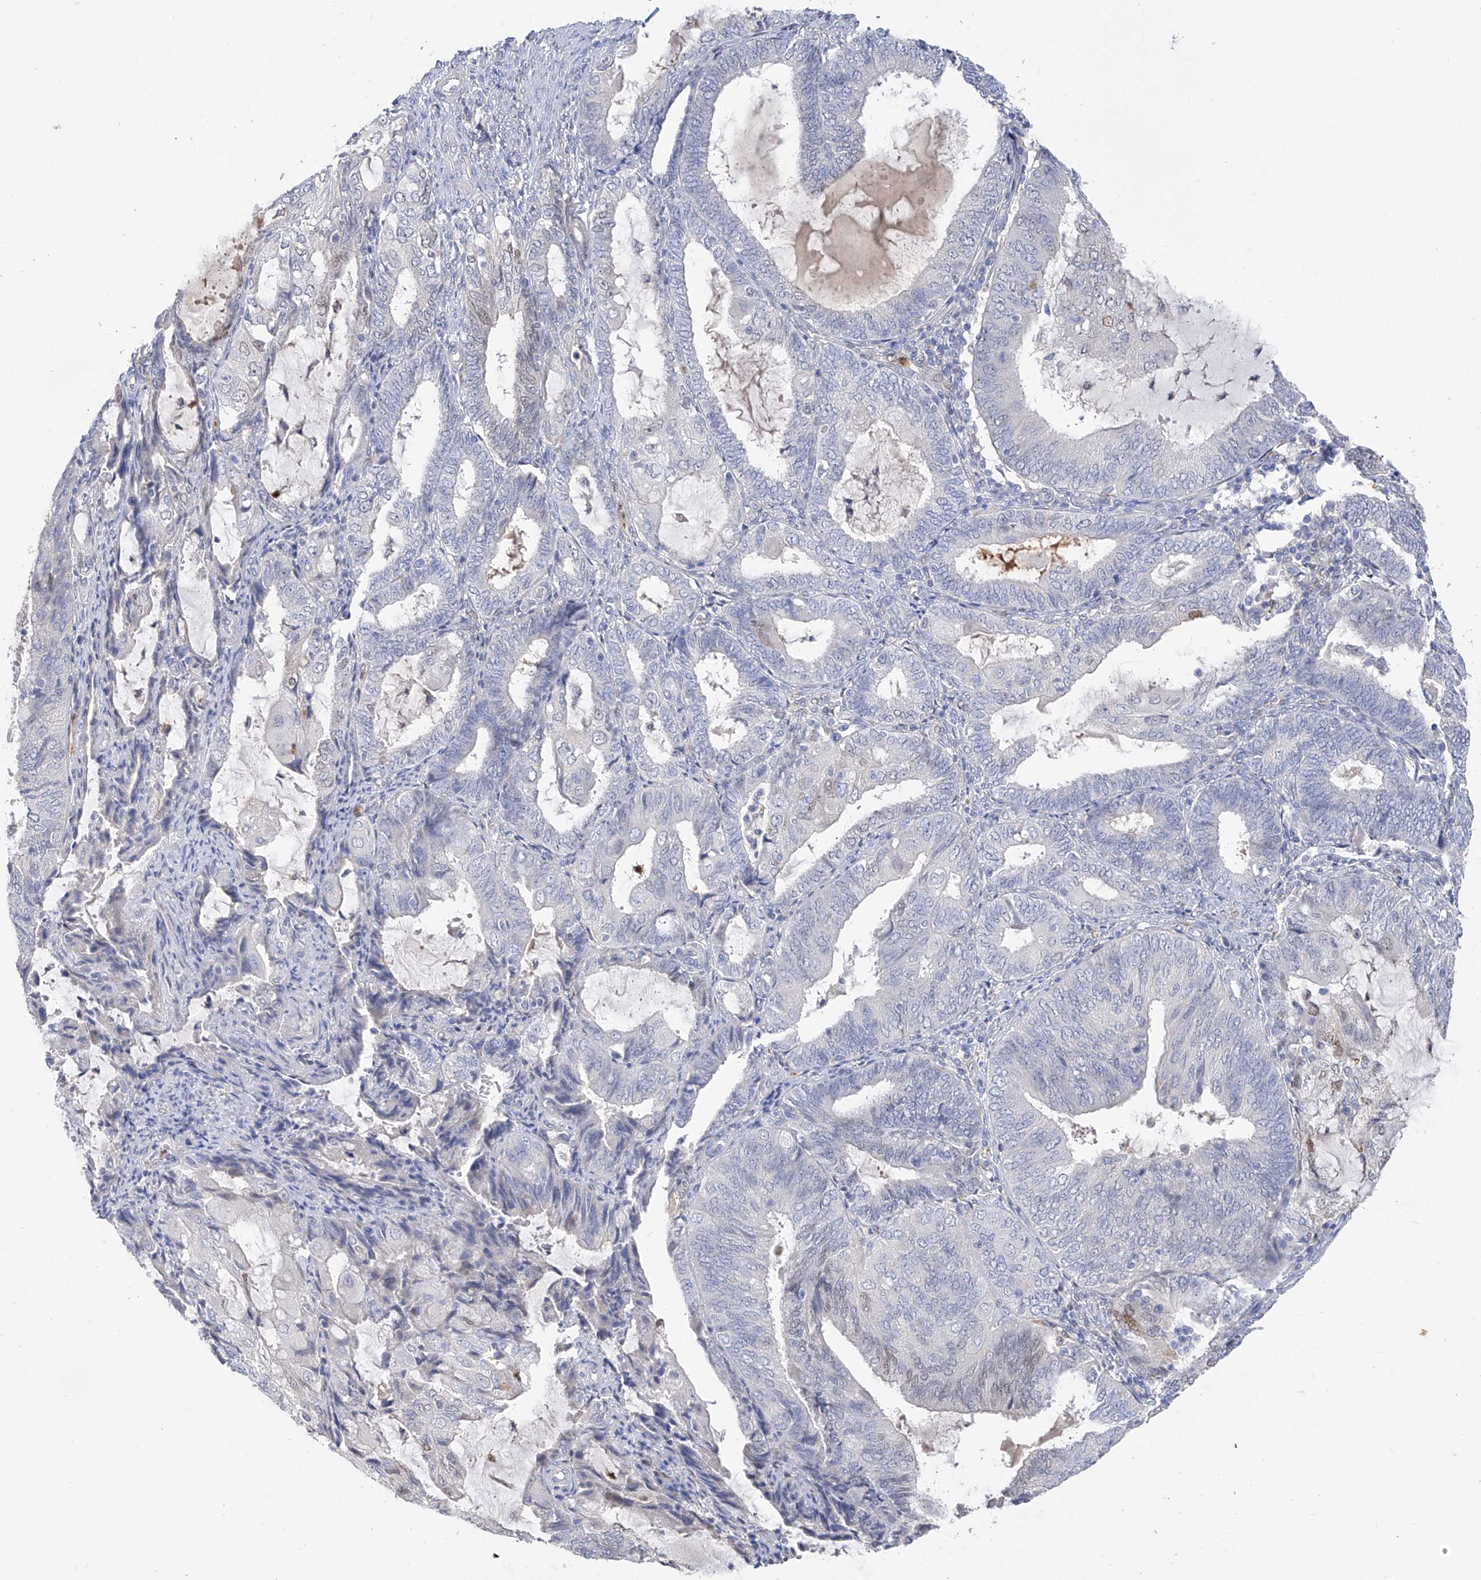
{"staining": {"intensity": "strong", "quantity": "<25%", "location": "cytoplasmic/membranous,nuclear"}, "tissue": "endometrial cancer", "cell_type": "Tumor cells", "image_type": "cancer", "snomed": [{"axis": "morphology", "description": "Adenocarcinoma, NOS"}, {"axis": "topography", "description": "Endometrium"}], "caption": "An image showing strong cytoplasmic/membranous and nuclear staining in about <25% of tumor cells in endometrial cancer (adenocarcinoma), as visualized by brown immunohistochemical staining.", "gene": "PHF20", "patient": {"sex": "female", "age": 81}}